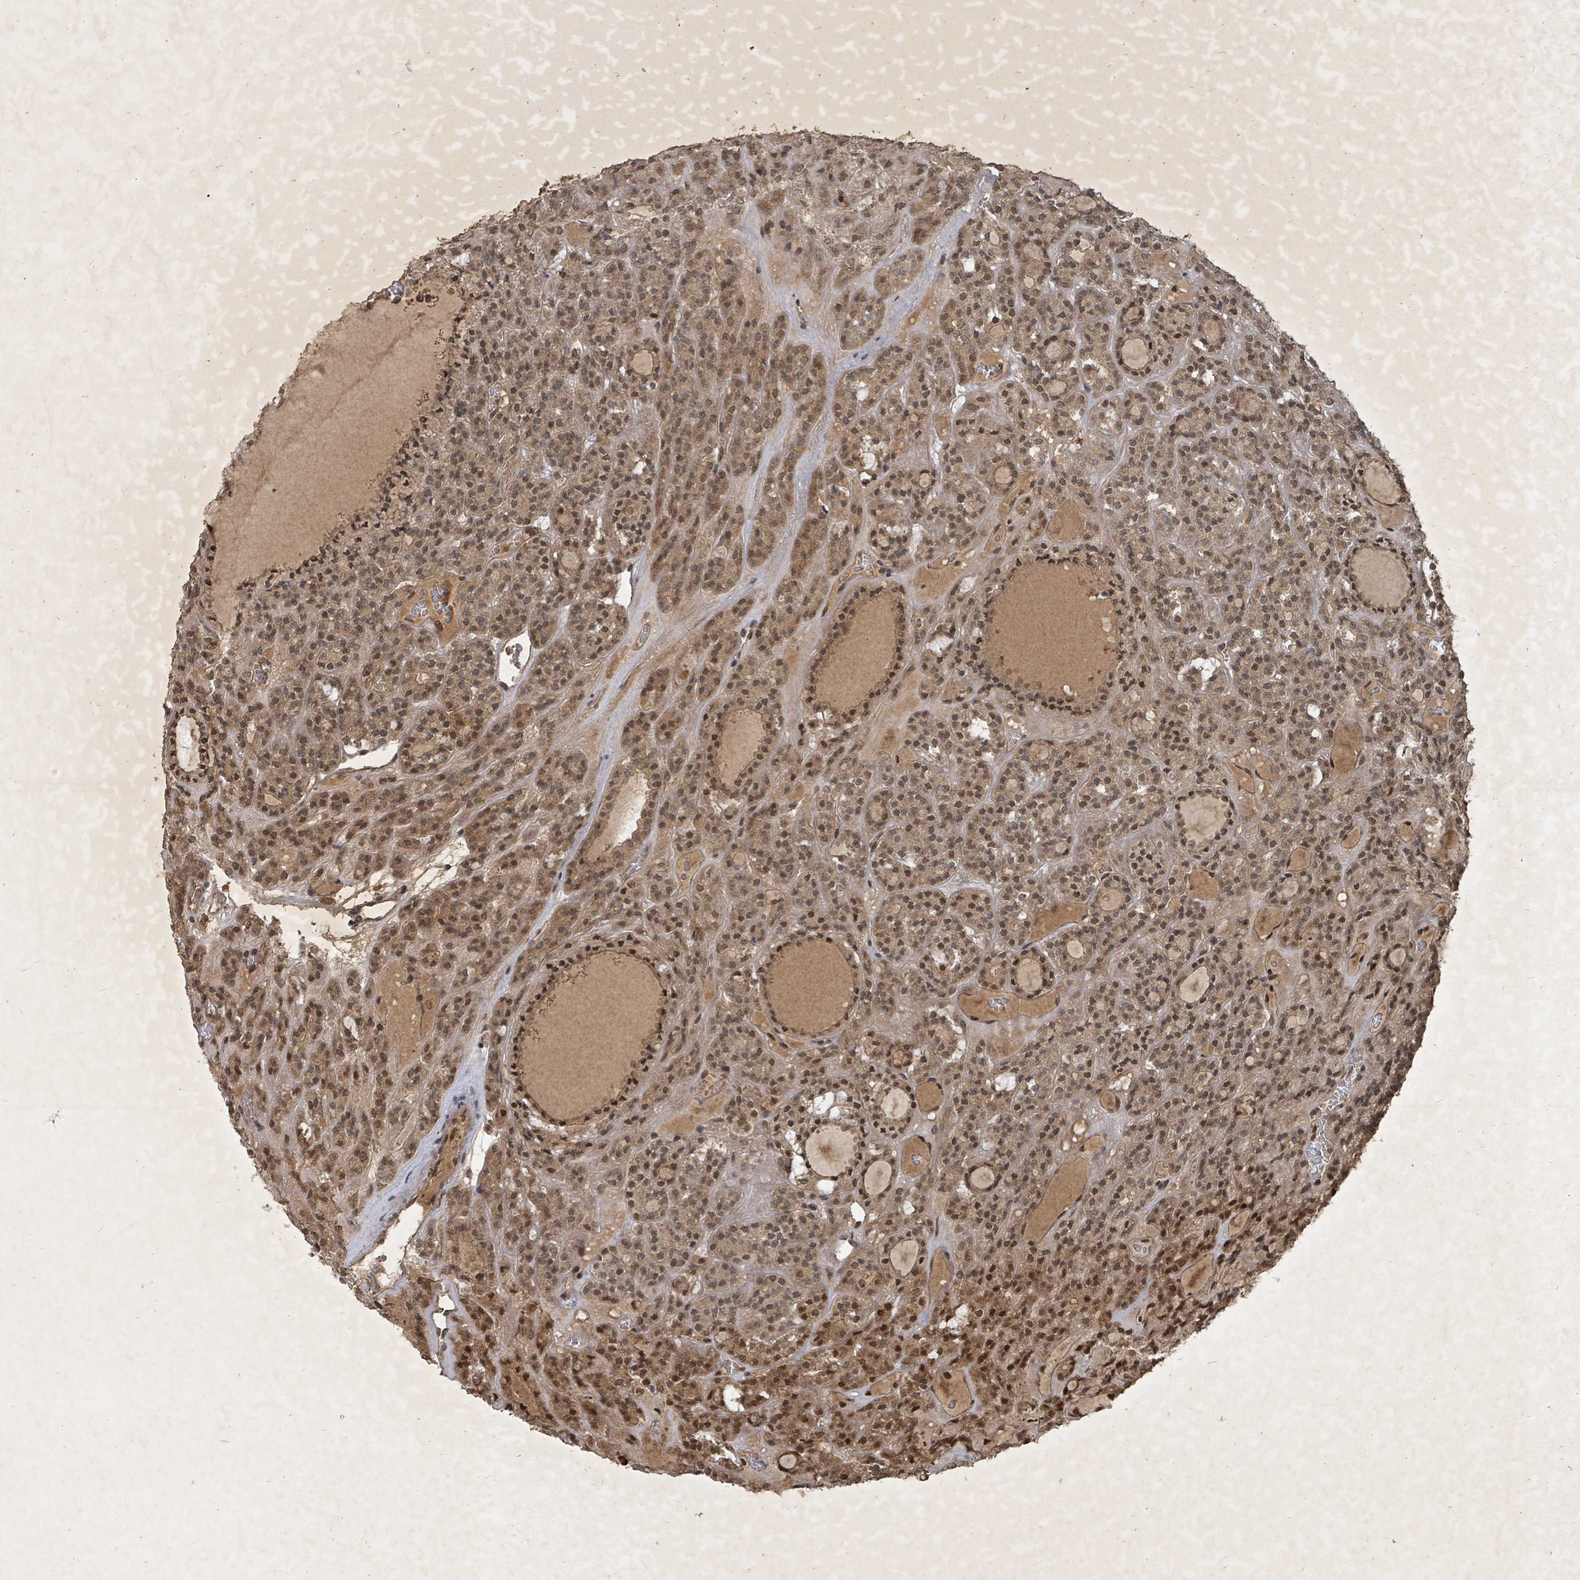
{"staining": {"intensity": "moderate", "quantity": ">75%", "location": "cytoplasmic/membranous,nuclear"}, "tissue": "thyroid cancer", "cell_type": "Tumor cells", "image_type": "cancer", "snomed": [{"axis": "morphology", "description": "Follicular adenoma carcinoma, NOS"}, {"axis": "topography", "description": "Thyroid gland"}], "caption": "Immunohistochemistry photomicrograph of human follicular adenoma carcinoma (thyroid) stained for a protein (brown), which shows medium levels of moderate cytoplasmic/membranous and nuclear expression in about >75% of tumor cells.", "gene": "KDM4E", "patient": {"sex": "female", "age": 63}}